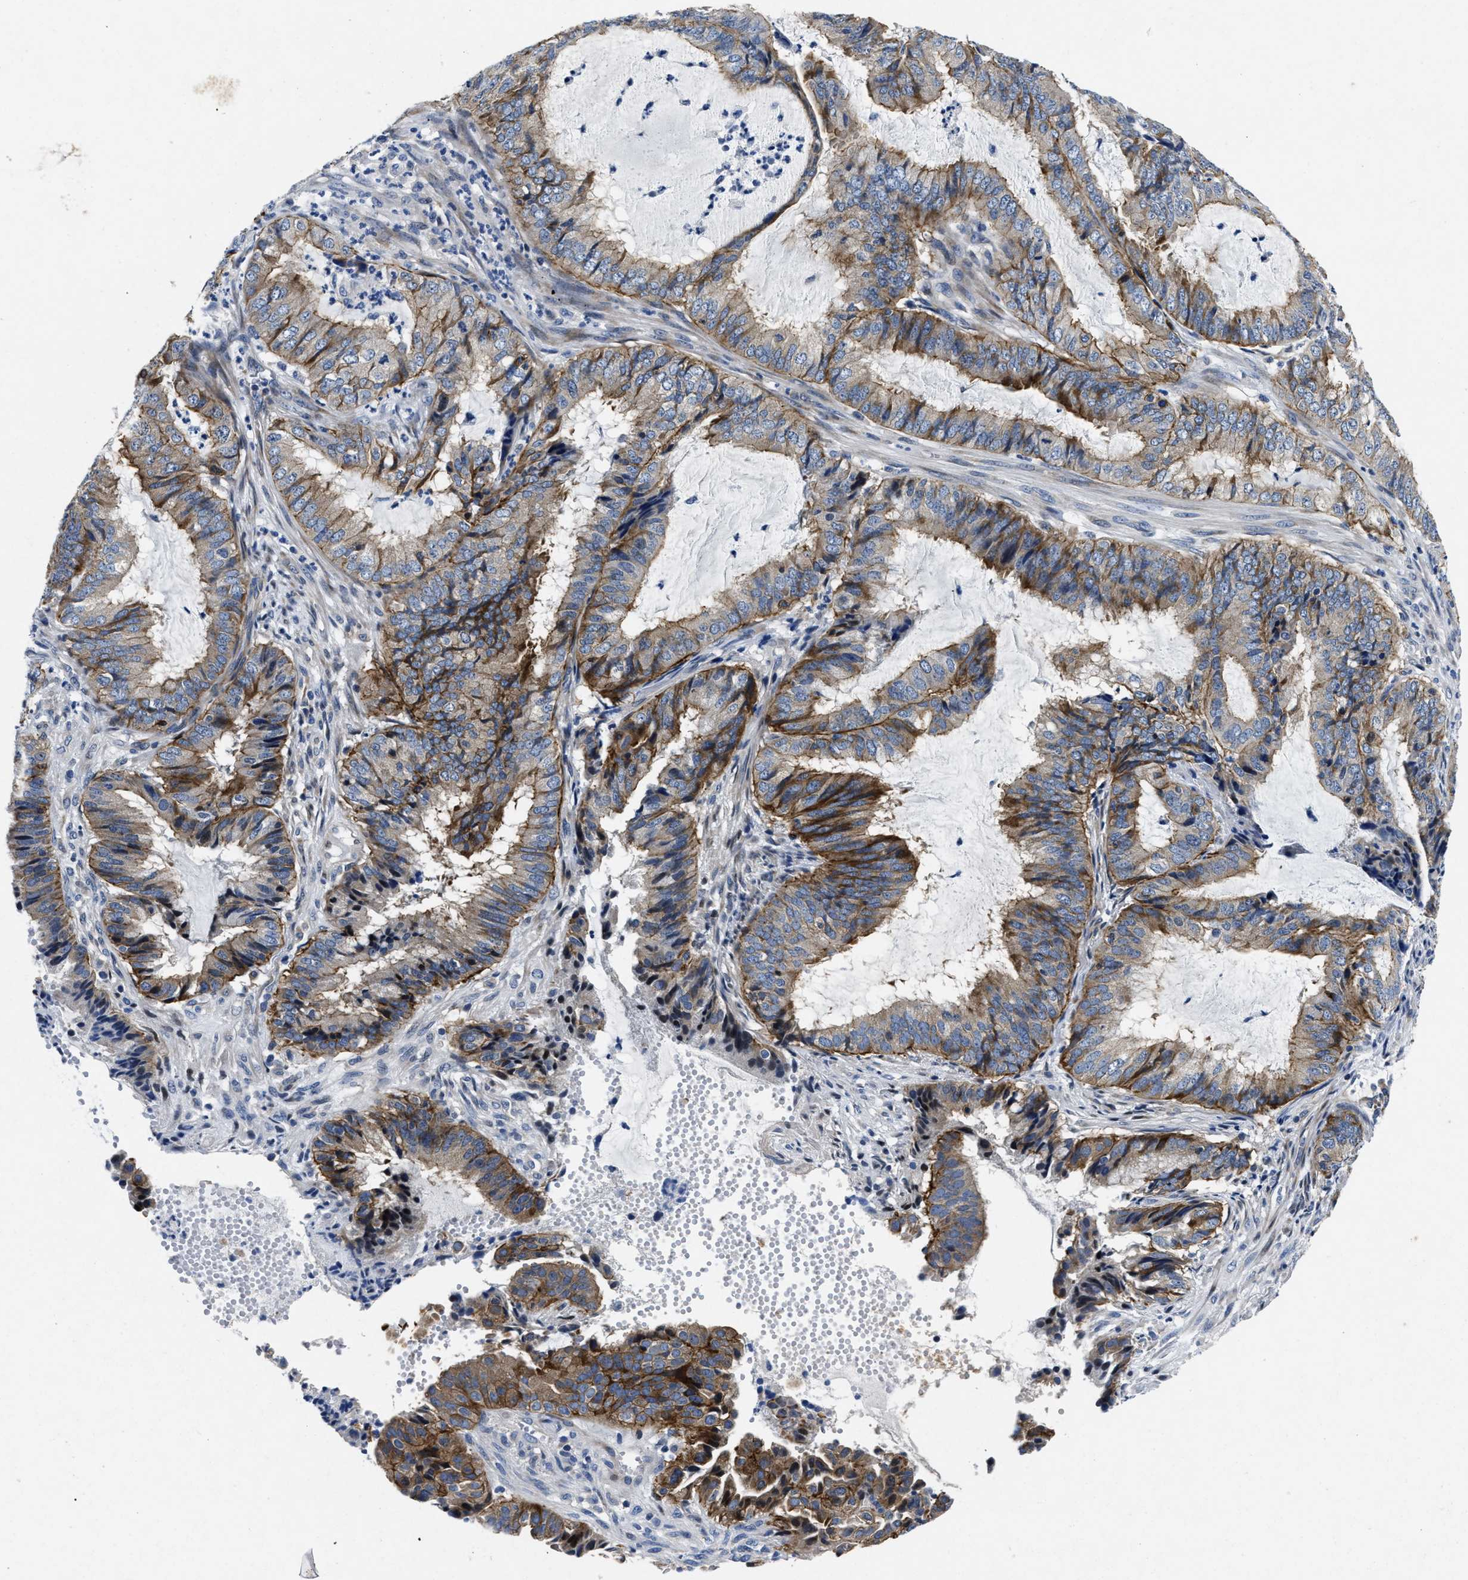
{"staining": {"intensity": "moderate", "quantity": ">75%", "location": "cytoplasmic/membranous"}, "tissue": "endometrial cancer", "cell_type": "Tumor cells", "image_type": "cancer", "snomed": [{"axis": "morphology", "description": "Adenocarcinoma, NOS"}, {"axis": "topography", "description": "Endometrium"}], "caption": "Immunohistochemistry histopathology image of neoplastic tissue: endometrial adenocarcinoma stained using immunohistochemistry (IHC) reveals medium levels of moderate protein expression localized specifically in the cytoplasmic/membranous of tumor cells, appearing as a cytoplasmic/membranous brown color.", "gene": "LAD1", "patient": {"sex": "female", "age": 51}}